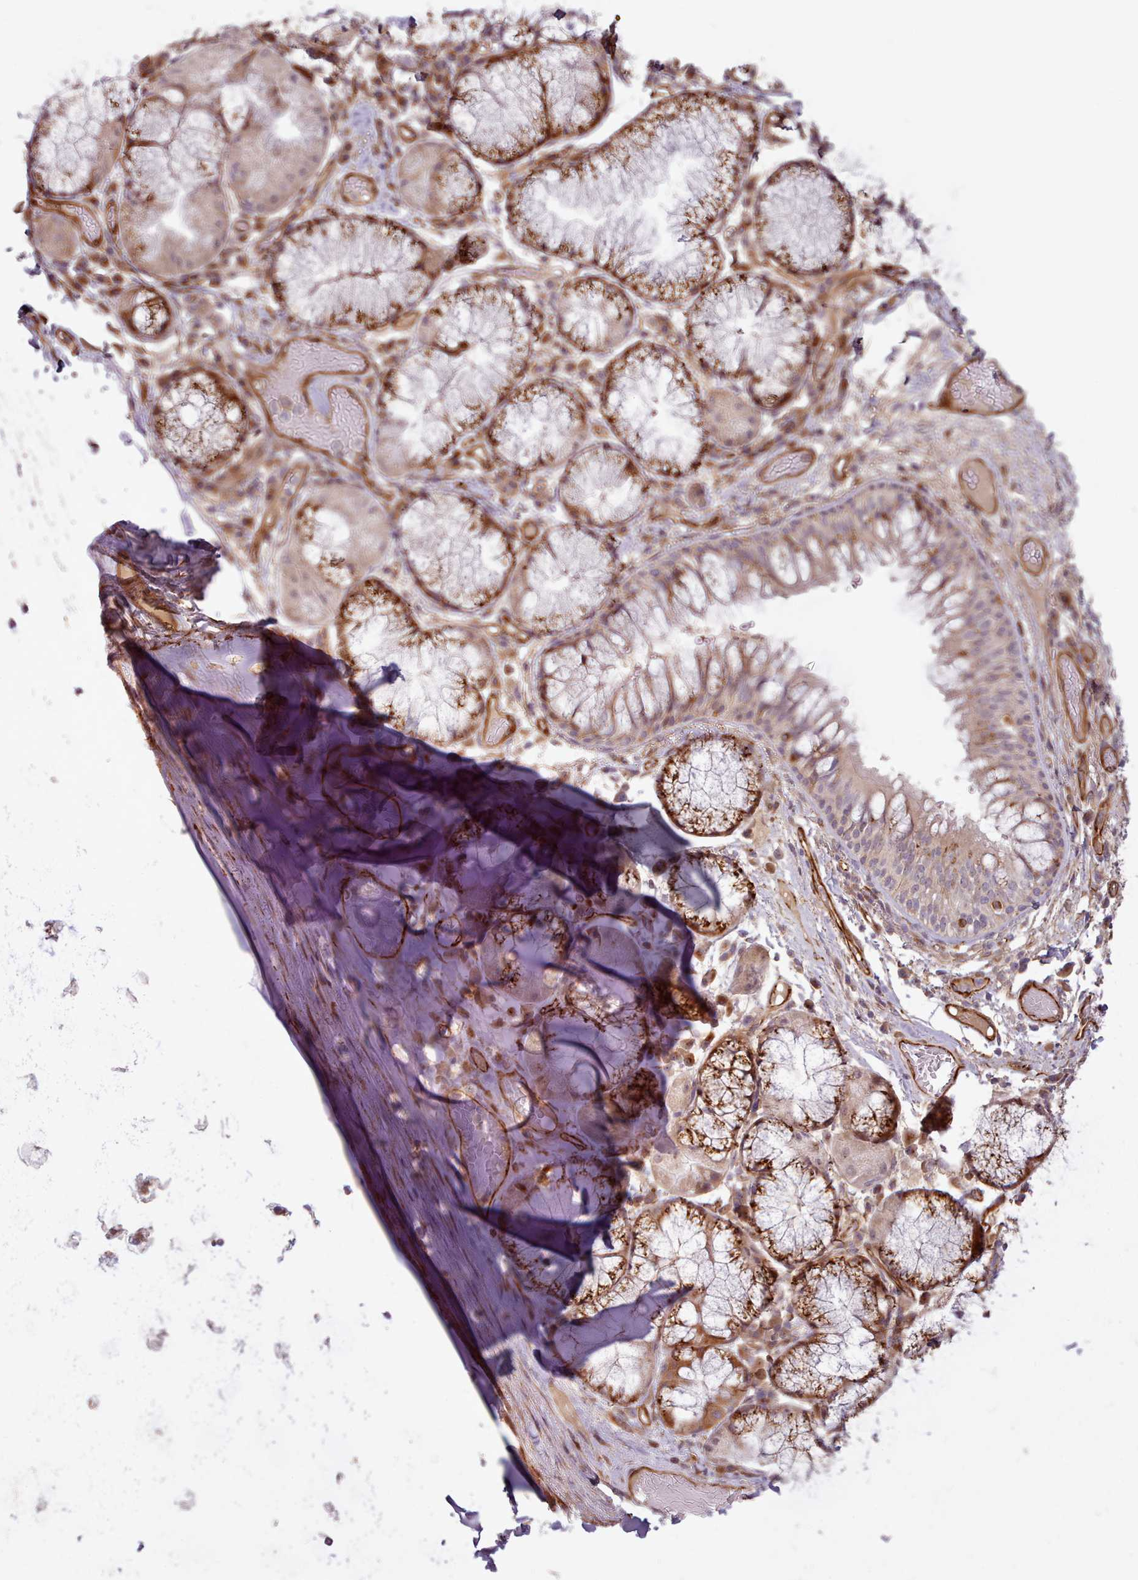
{"staining": {"intensity": "moderate", "quantity": ">75%", "location": "cytoplasmic/membranous"}, "tissue": "soft tissue", "cell_type": "Chondrocytes", "image_type": "normal", "snomed": [{"axis": "morphology", "description": "Normal tissue, NOS"}, {"axis": "topography", "description": "Cartilage tissue"}, {"axis": "topography", "description": "Bronchus"}], "caption": "A photomicrograph of human soft tissue stained for a protein reveals moderate cytoplasmic/membranous brown staining in chondrocytes. The protein is shown in brown color, while the nuclei are stained blue.", "gene": "GBGT1", "patient": {"sex": "male", "age": 56}}